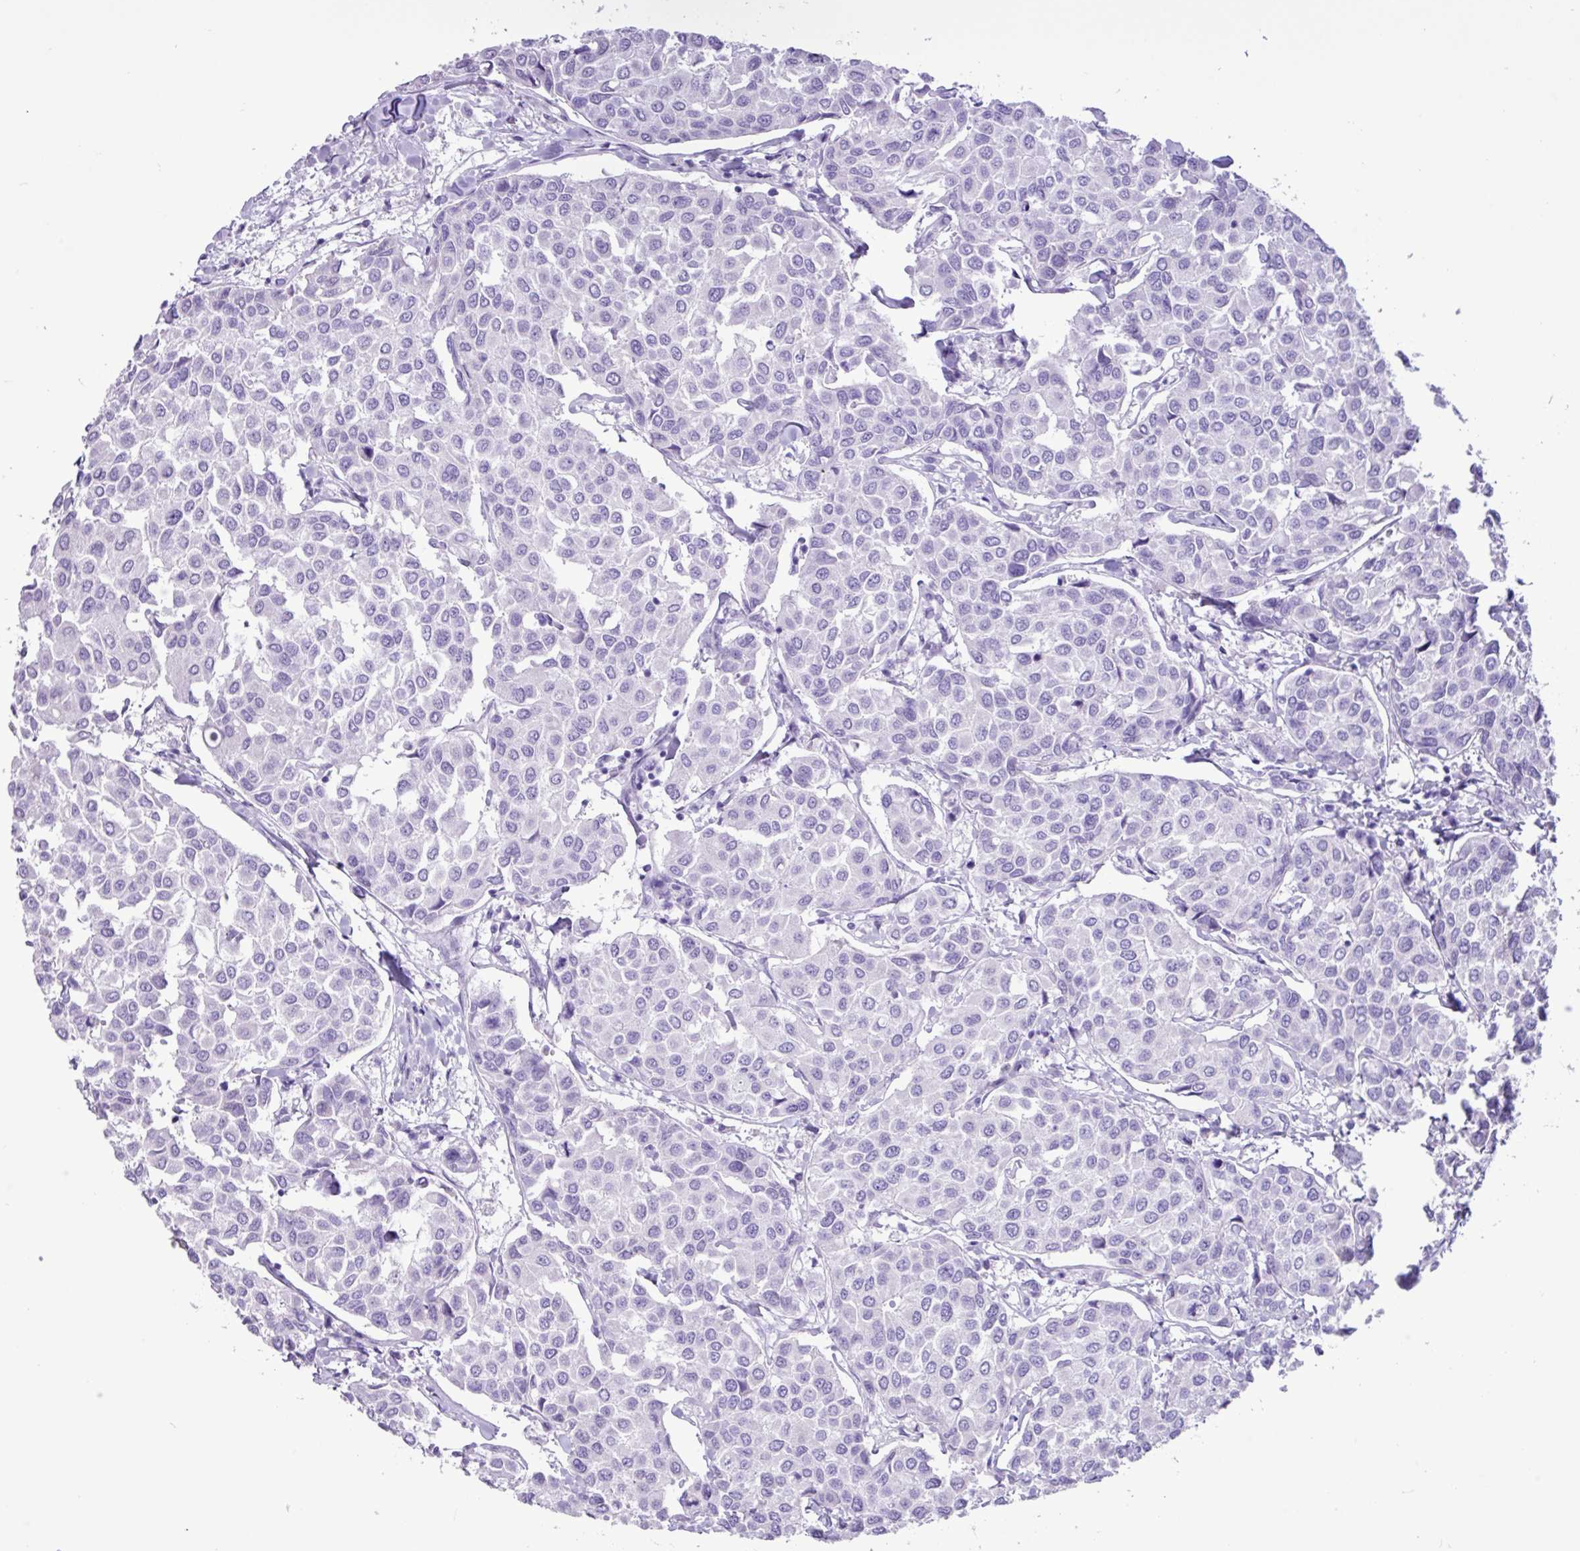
{"staining": {"intensity": "negative", "quantity": "none", "location": "none"}, "tissue": "breast cancer", "cell_type": "Tumor cells", "image_type": "cancer", "snomed": [{"axis": "morphology", "description": "Duct carcinoma"}, {"axis": "topography", "description": "Breast"}], "caption": "Tumor cells are negative for brown protein staining in breast cancer.", "gene": "CKMT2", "patient": {"sex": "female", "age": 55}}